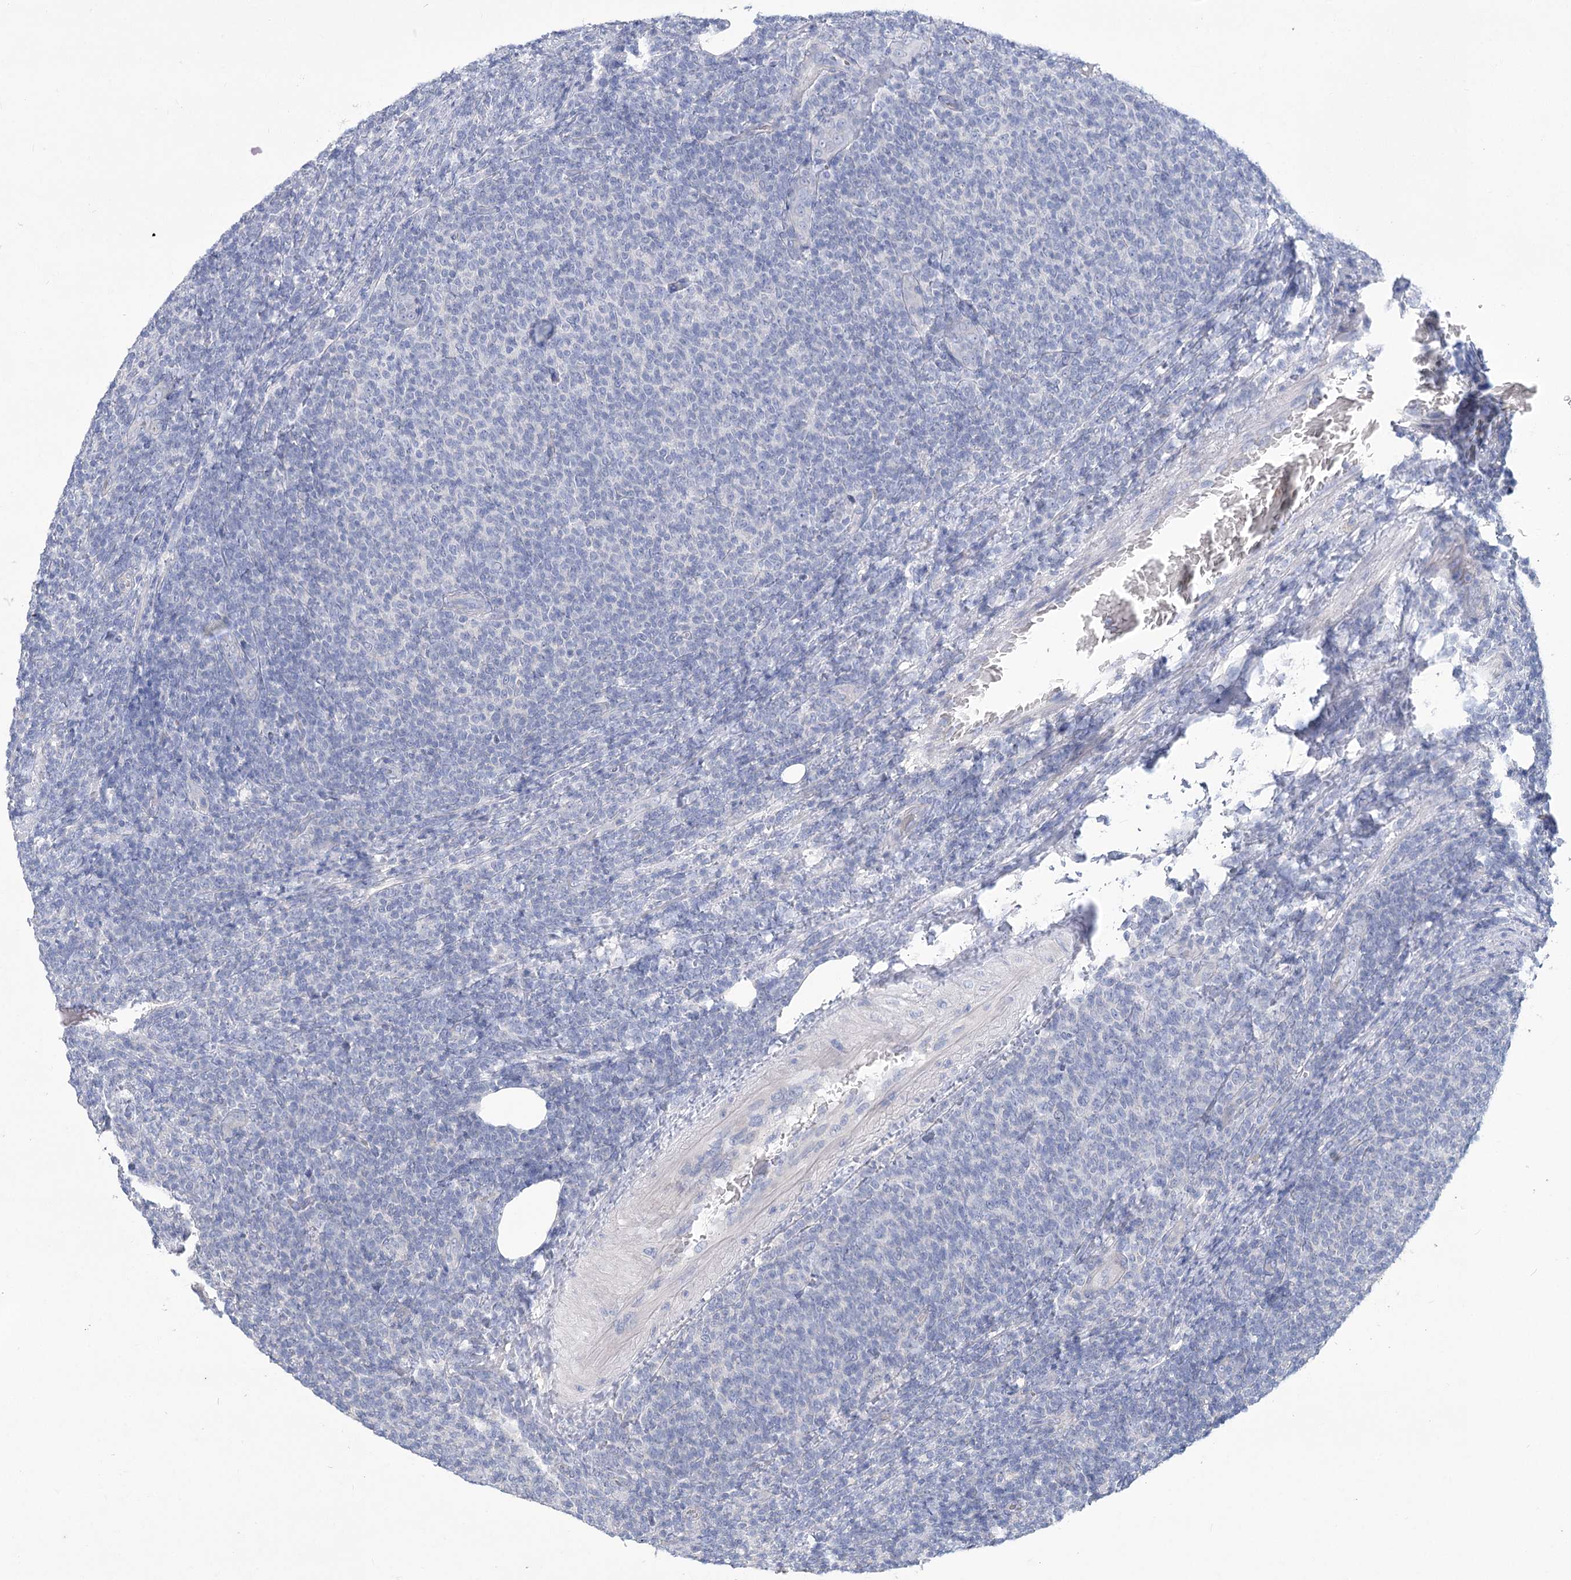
{"staining": {"intensity": "negative", "quantity": "none", "location": "none"}, "tissue": "lymphoma", "cell_type": "Tumor cells", "image_type": "cancer", "snomed": [{"axis": "morphology", "description": "Malignant lymphoma, non-Hodgkin's type, Low grade"}, {"axis": "topography", "description": "Lymph node"}], "caption": "Tumor cells show no significant protein positivity in lymphoma.", "gene": "SLC9A3", "patient": {"sex": "male", "age": 66}}